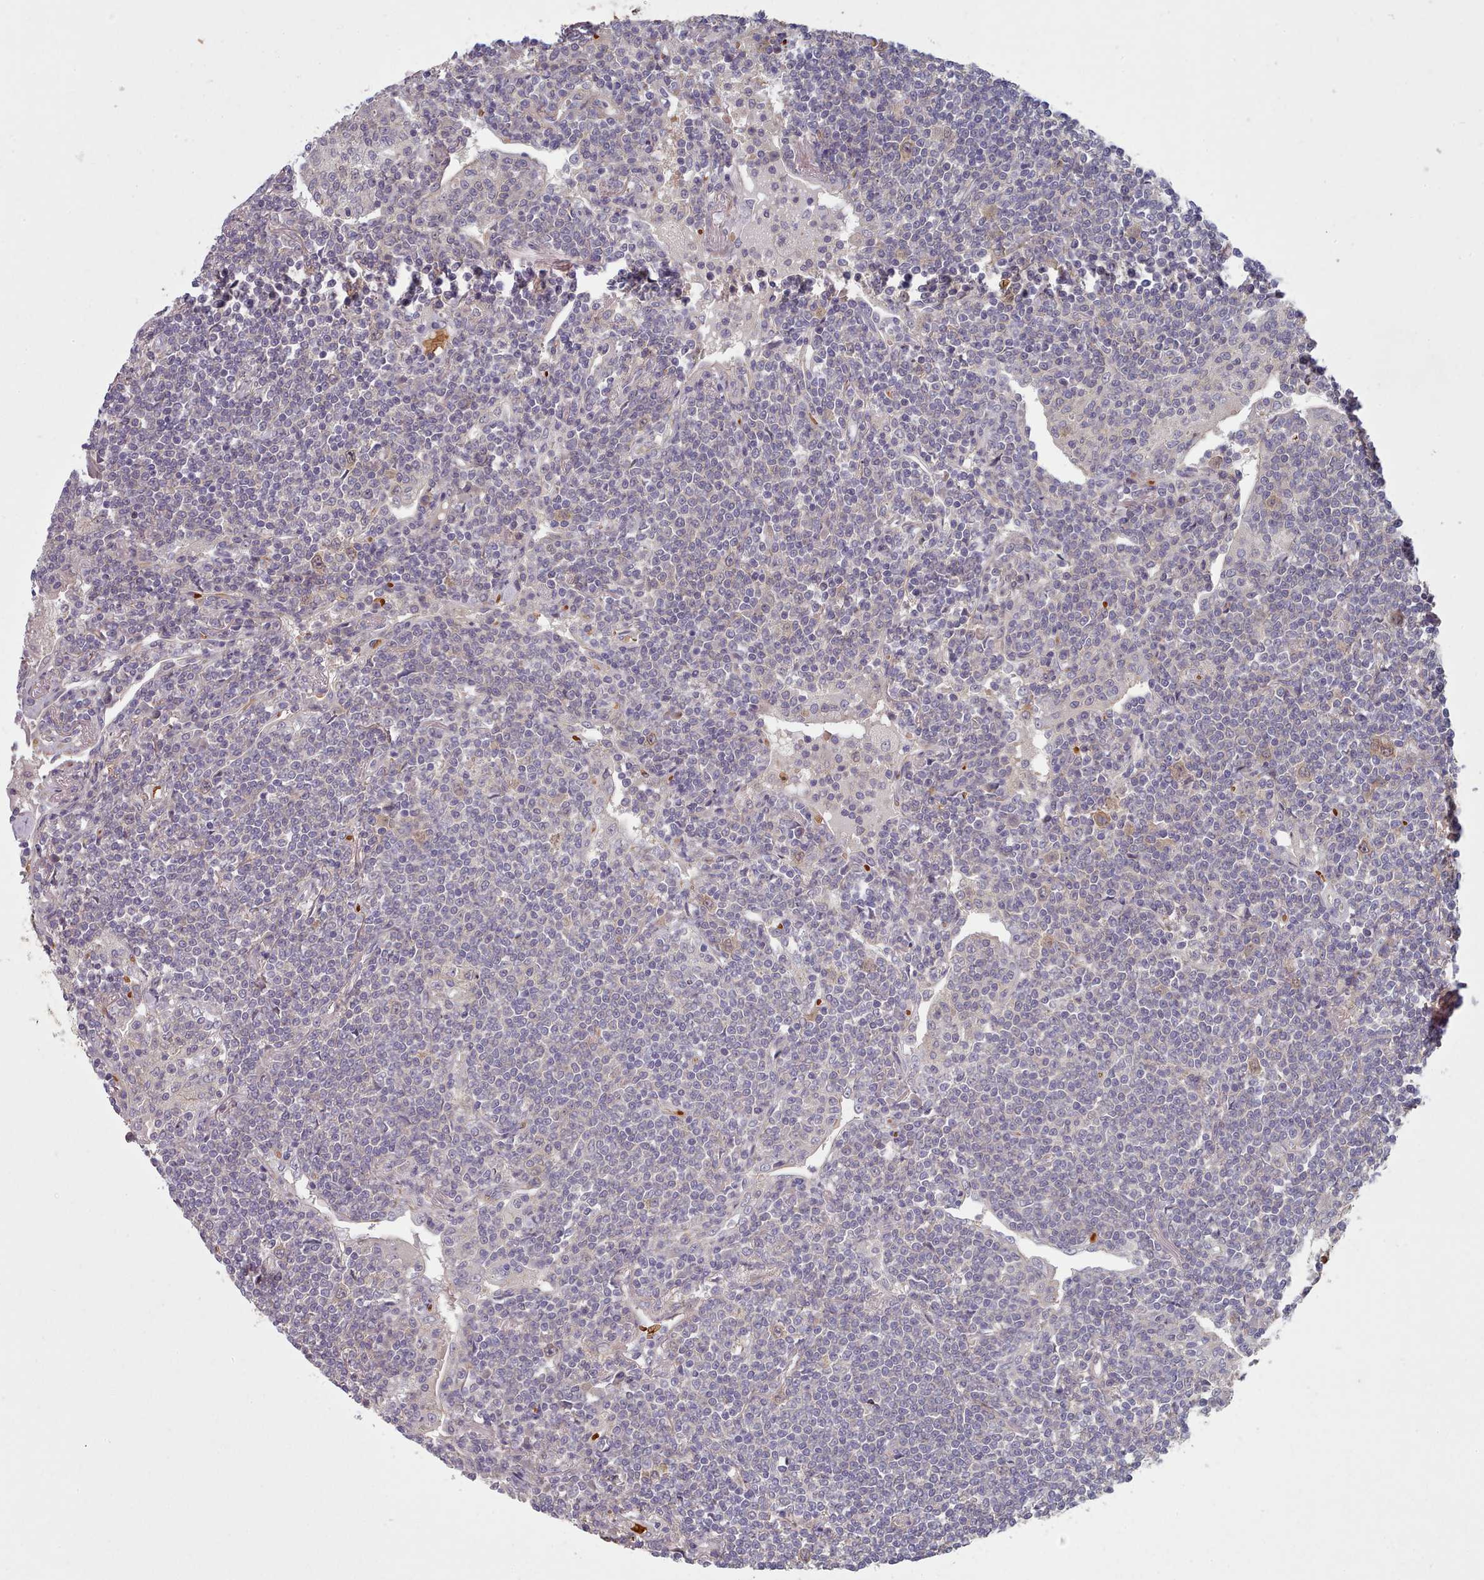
{"staining": {"intensity": "negative", "quantity": "none", "location": "none"}, "tissue": "lymphoma", "cell_type": "Tumor cells", "image_type": "cancer", "snomed": [{"axis": "morphology", "description": "Malignant lymphoma, non-Hodgkin's type, Low grade"}, {"axis": "topography", "description": "Lung"}], "caption": "Immunohistochemical staining of human lymphoma demonstrates no significant positivity in tumor cells.", "gene": "CLNS1A", "patient": {"sex": "female", "age": 71}}